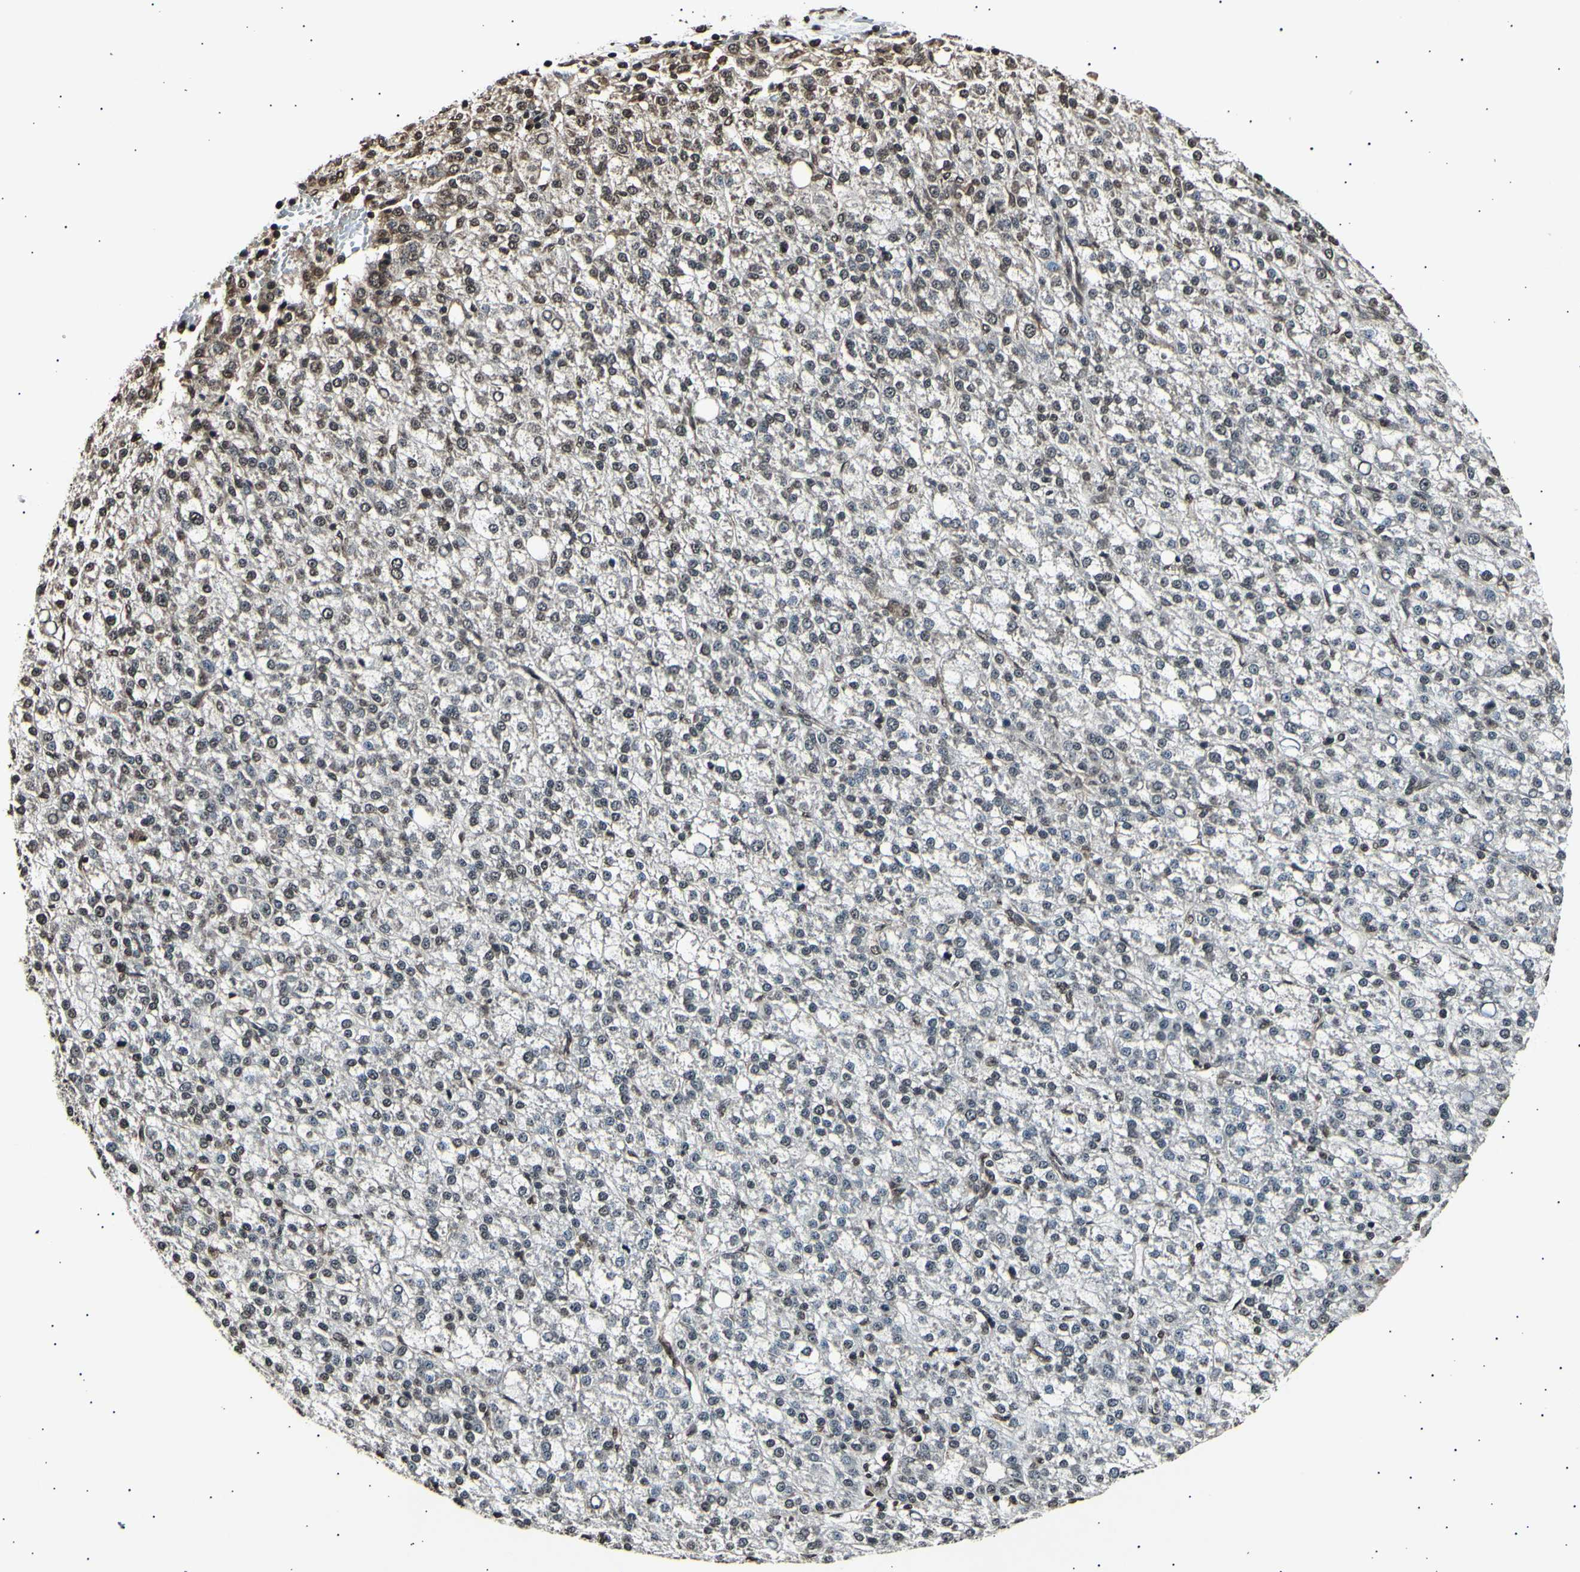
{"staining": {"intensity": "weak", "quantity": "<25%", "location": "nuclear"}, "tissue": "liver cancer", "cell_type": "Tumor cells", "image_type": "cancer", "snomed": [{"axis": "morphology", "description": "Carcinoma, Hepatocellular, NOS"}, {"axis": "topography", "description": "Liver"}], "caption": "The IHC histopathology image has no significant positivity in tumor cells of liver cancer (hepatocellular carcinoma) tissue.", "gene": "ANAPC7", "patient": {"sex": "female", "age": 58}}